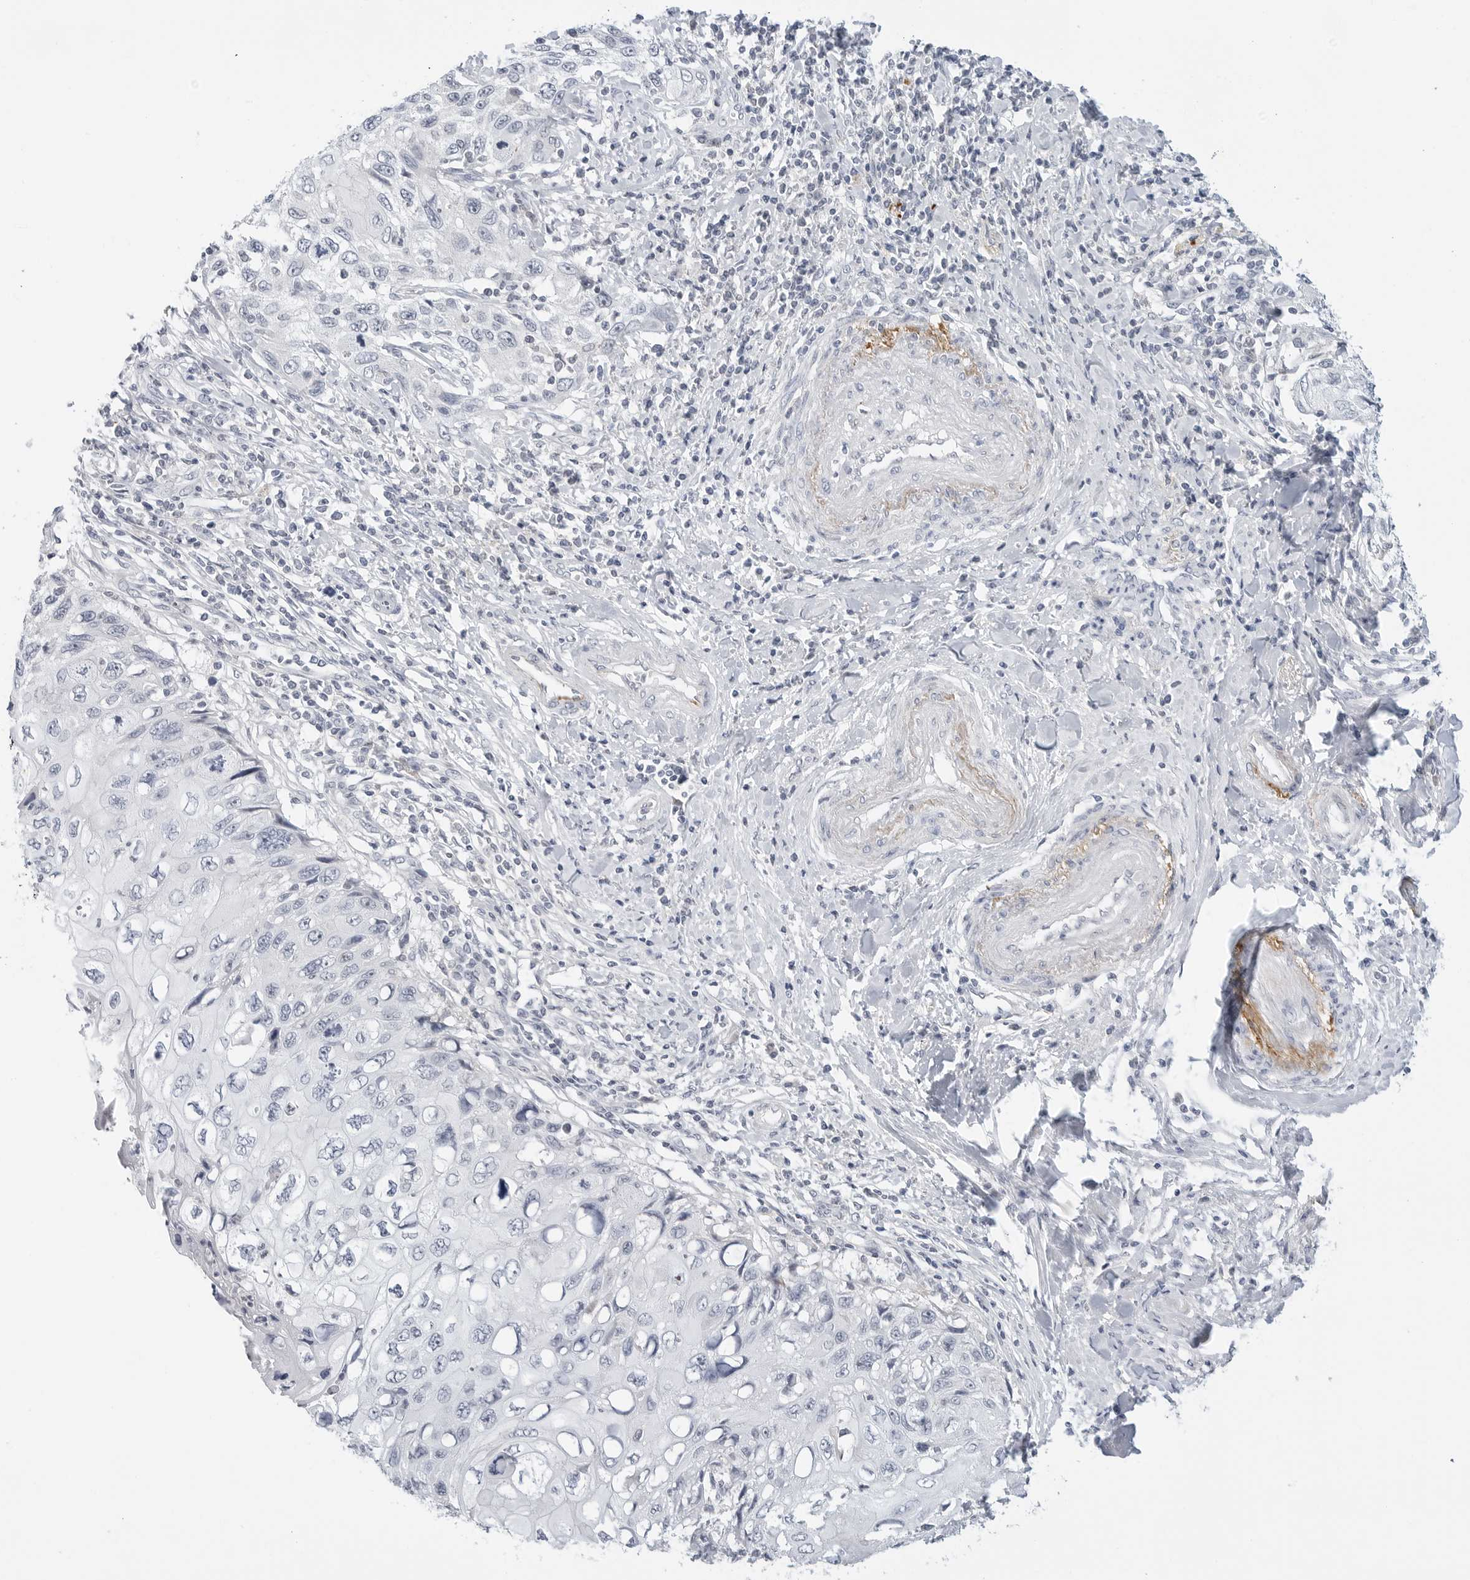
{"staining": {"intensity": "negative", "quantity": "none", "location": "none"}, "tissue": "cervical cancer", "cell_type": "Tumor cells", "image_type": "cancer", "snomed": [{"axis": "morphology", "description": "Squamous cell carcinoma, NOS"}, {"axis": "topography", "description": "Cervix"}], "caption": "An IHC histopathology image of squamous cell carcinoma (cervical) is shown. There is no staining in tumor cells of squamous cell carcinoma (cervical).", "gene": "MAP2K5", "patient": {"sex": "female", "age": 70}}